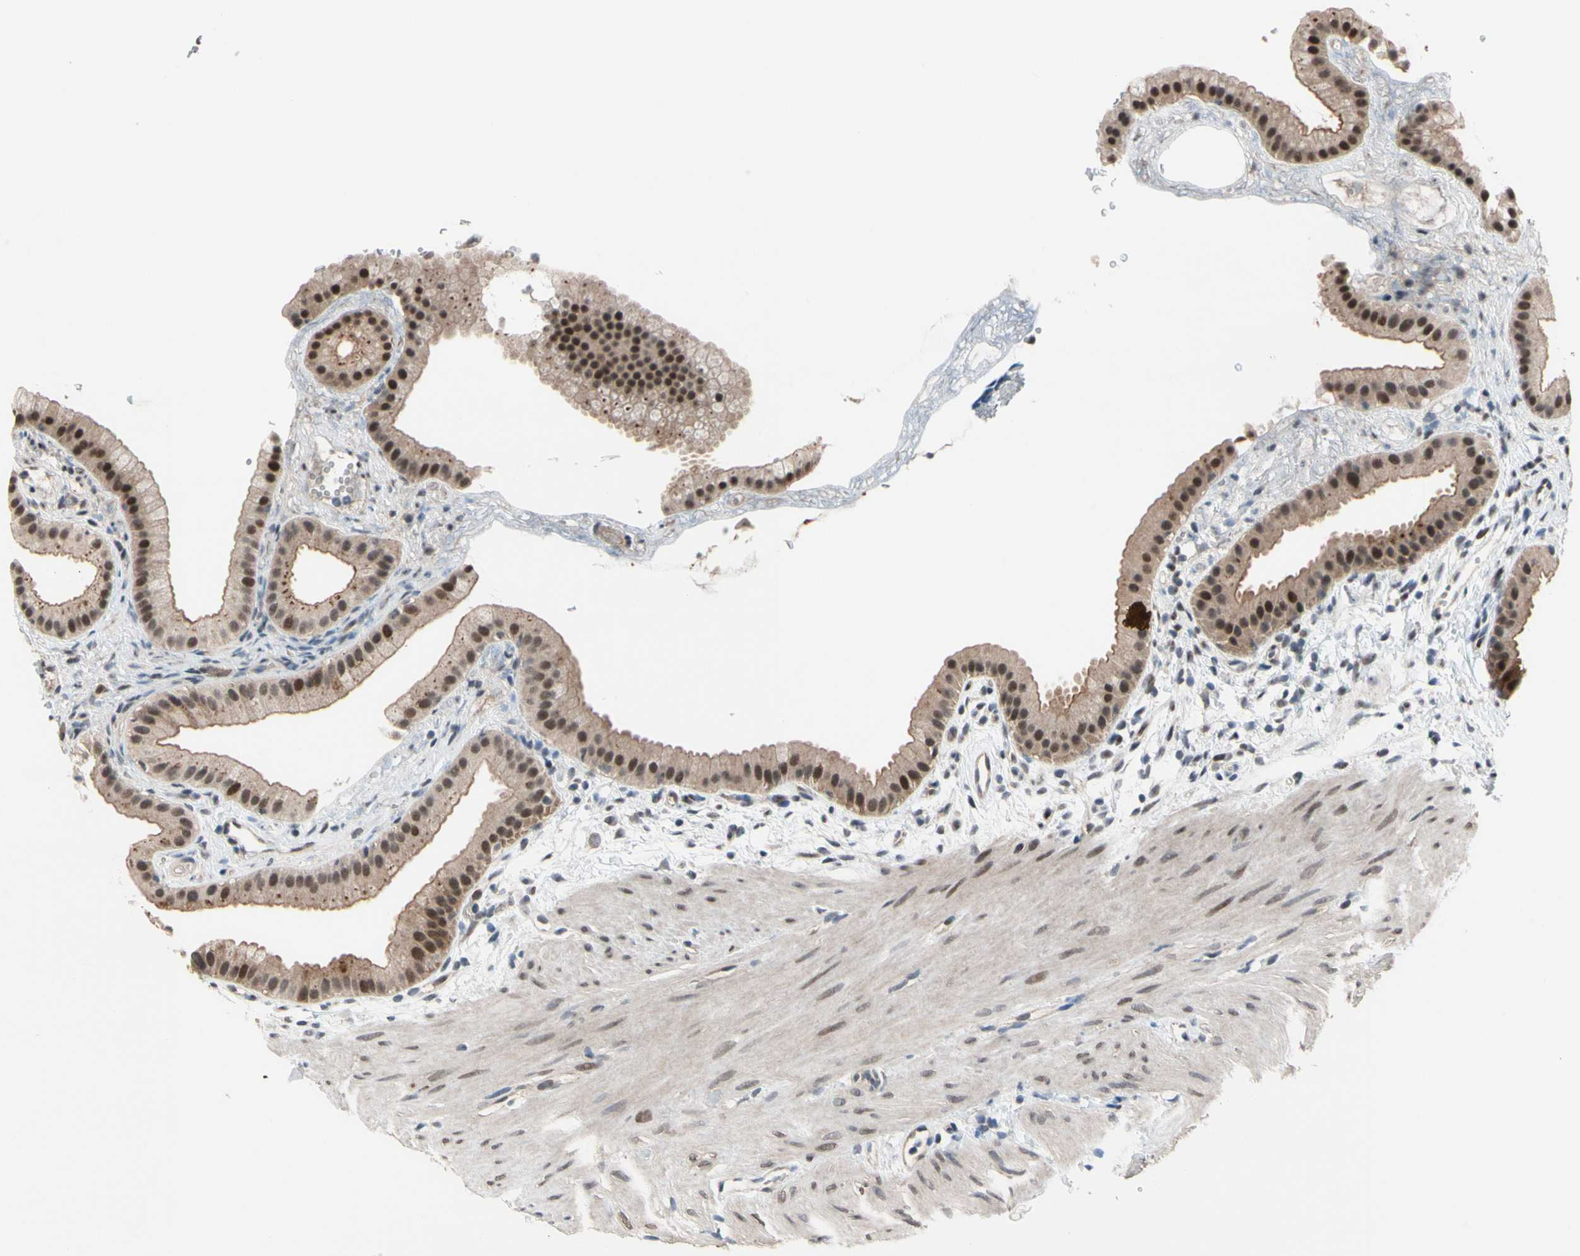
{"staining": {"intensity": "moderate", "quantity": ">75%", "location": "cytoplasmic/membranous,nuclear"}, "tissue": "gallbladder", "cell_type": "Glandular cells", "image_type": "normal", "snomed": [{"axis": "morphology", "description": "Normal tissue, NOS"}, {"axis": "topography", "description": "Gallbladder"}], "caption": "Immunohistochemical staining of normal human gallbladder displays moderate cytoplasmic/membranous,nuclear protein expression in about >75% of glandular cells. (DAB = brown stain, brightfield microscopy at high magnification).", "gene": "NGEF", "patient": {"sex": "female", "age": 64}}